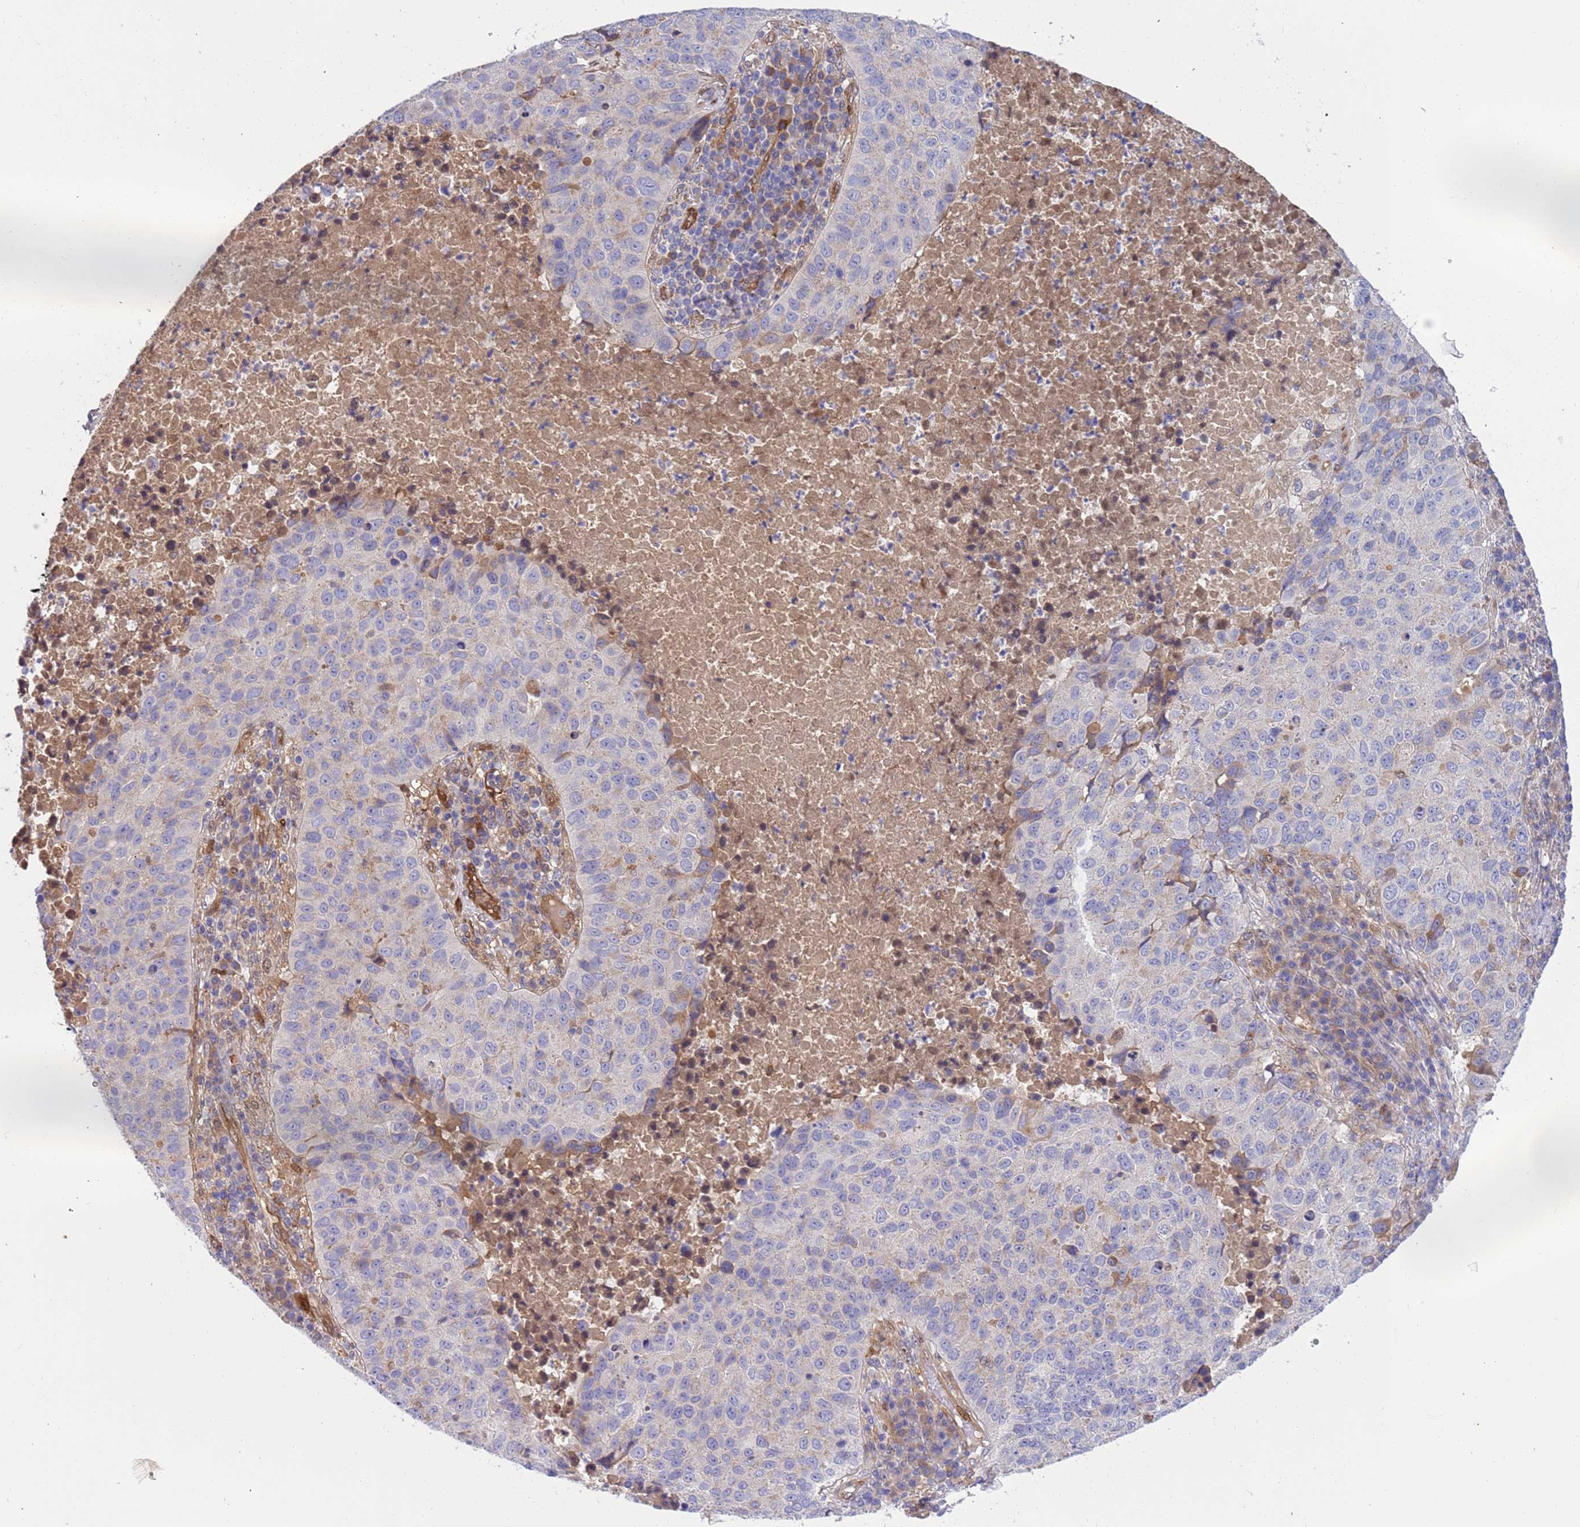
{"staining": {"intensity": "negative", "quantity": "none", "location": "none"}, "tissue": "lung cancer", "cell_type": "Tumor cells", "image_type": "cancer", "snomed": [{"axis": "morphology", "description": "Squamous cell carcinoma, NOS"}, {"axis": "topography", "description": "Lung"}], "caption": "IHC of lung cancer (squamous cell carcinoma) reveals no positivity in tumor cells. Brightfield microscopy of immunohistochemistry stained with DAB (brown) and hematoxylin (blue), captured at high magnification.", "gene": "FOXRED1", "patient": {"sex": "male", "age": 73}}